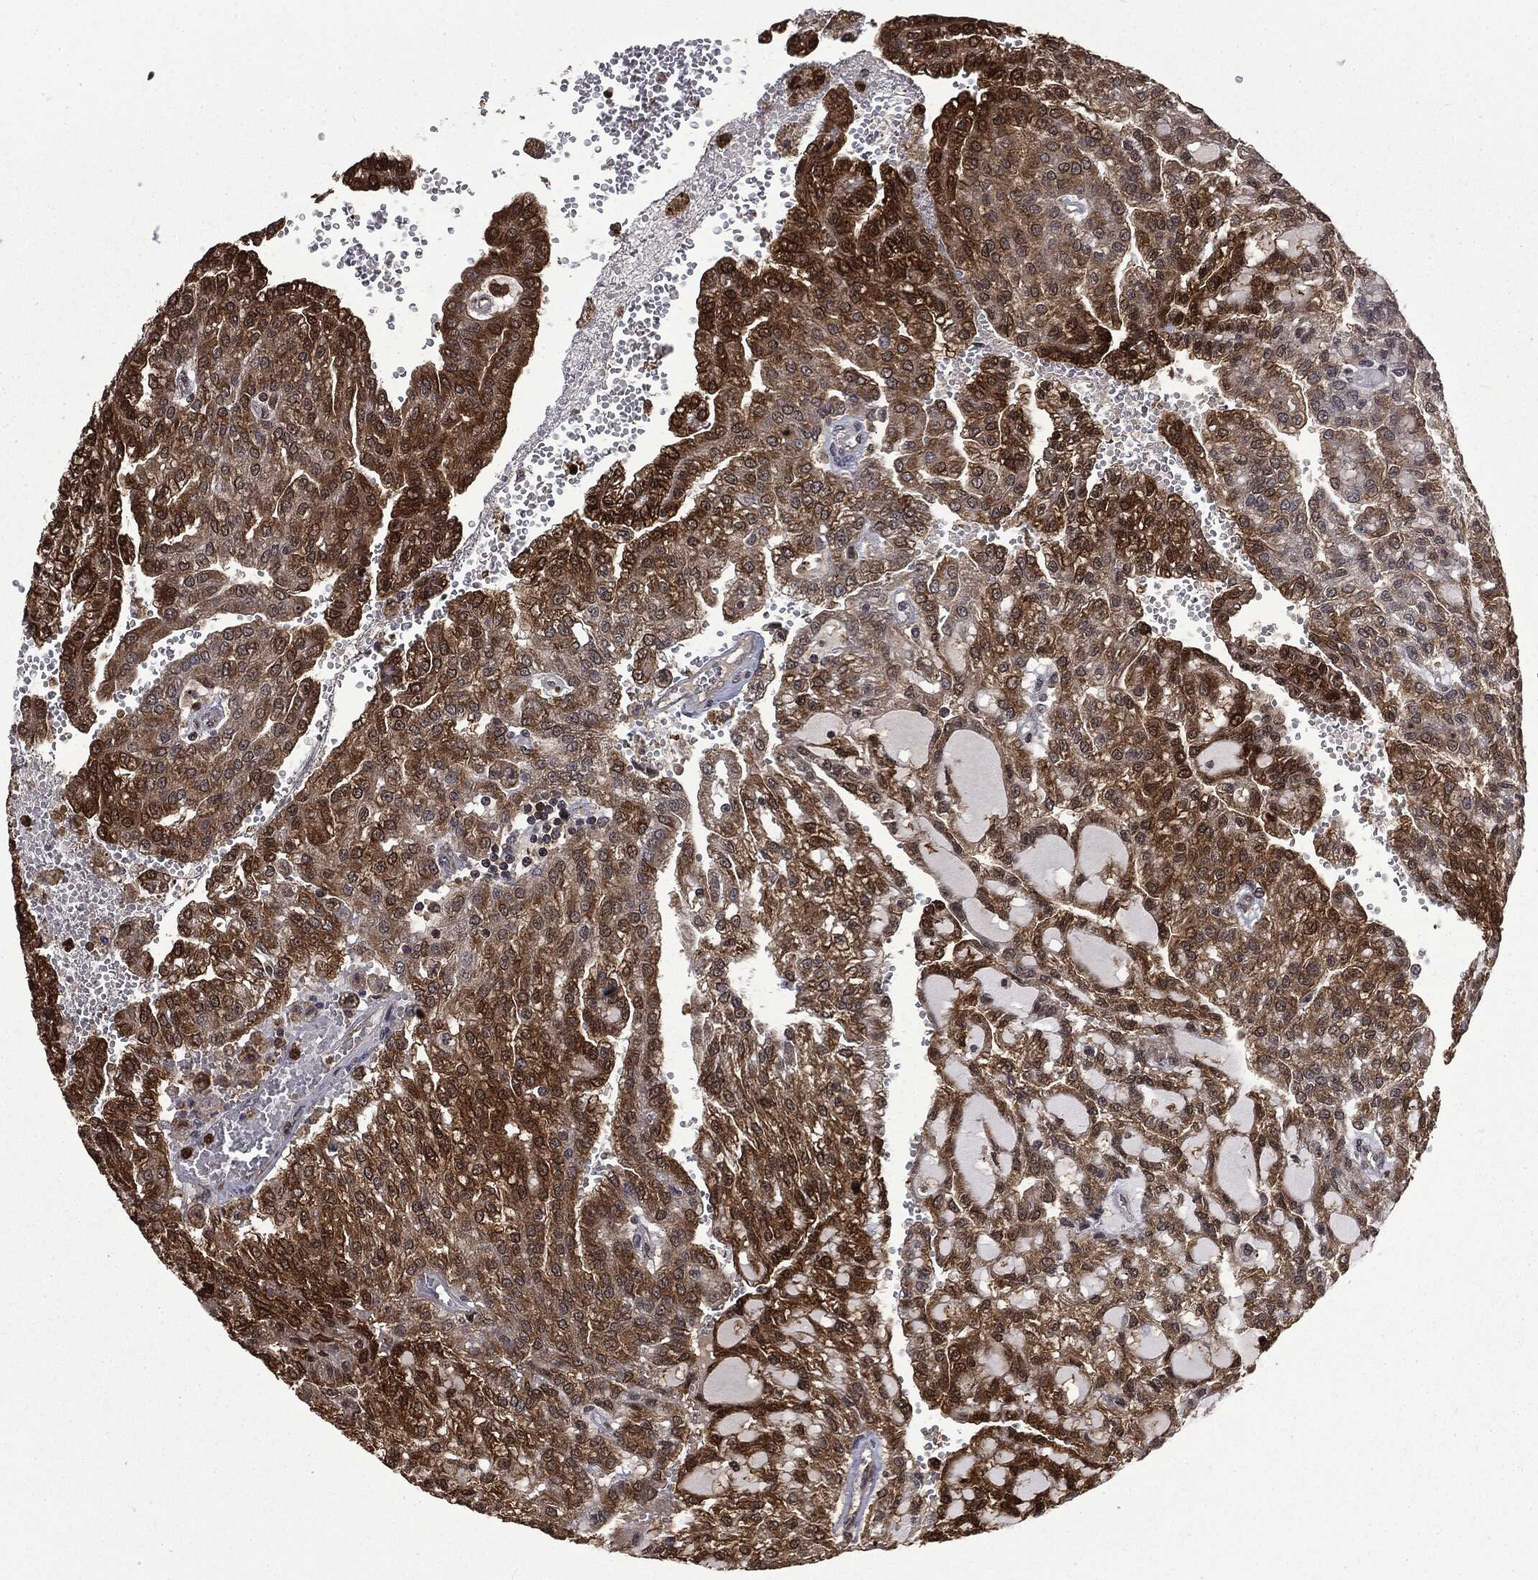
{"staining": {"intensity": "strong", "quantity": ">75%", "location": "cytoplasmic/membranous"}, "tissue": "renal cancer", "cell_type": "Tumor cells", "image_type": "cancer", "snomed": [{"axis": "morphology", "description": "Adenocarcinoma, NOS"}, {"axis": "topography", "description": "Kidney"}], "caption": "Immunohistochemical staining of renal cancer (adenocarcinoma) reveals strong cytoplasmic/membranous protein staining in approximately >75% of tumor cells.", "gene": "GPI", "patient": {"sex": "male", "age": 63}}